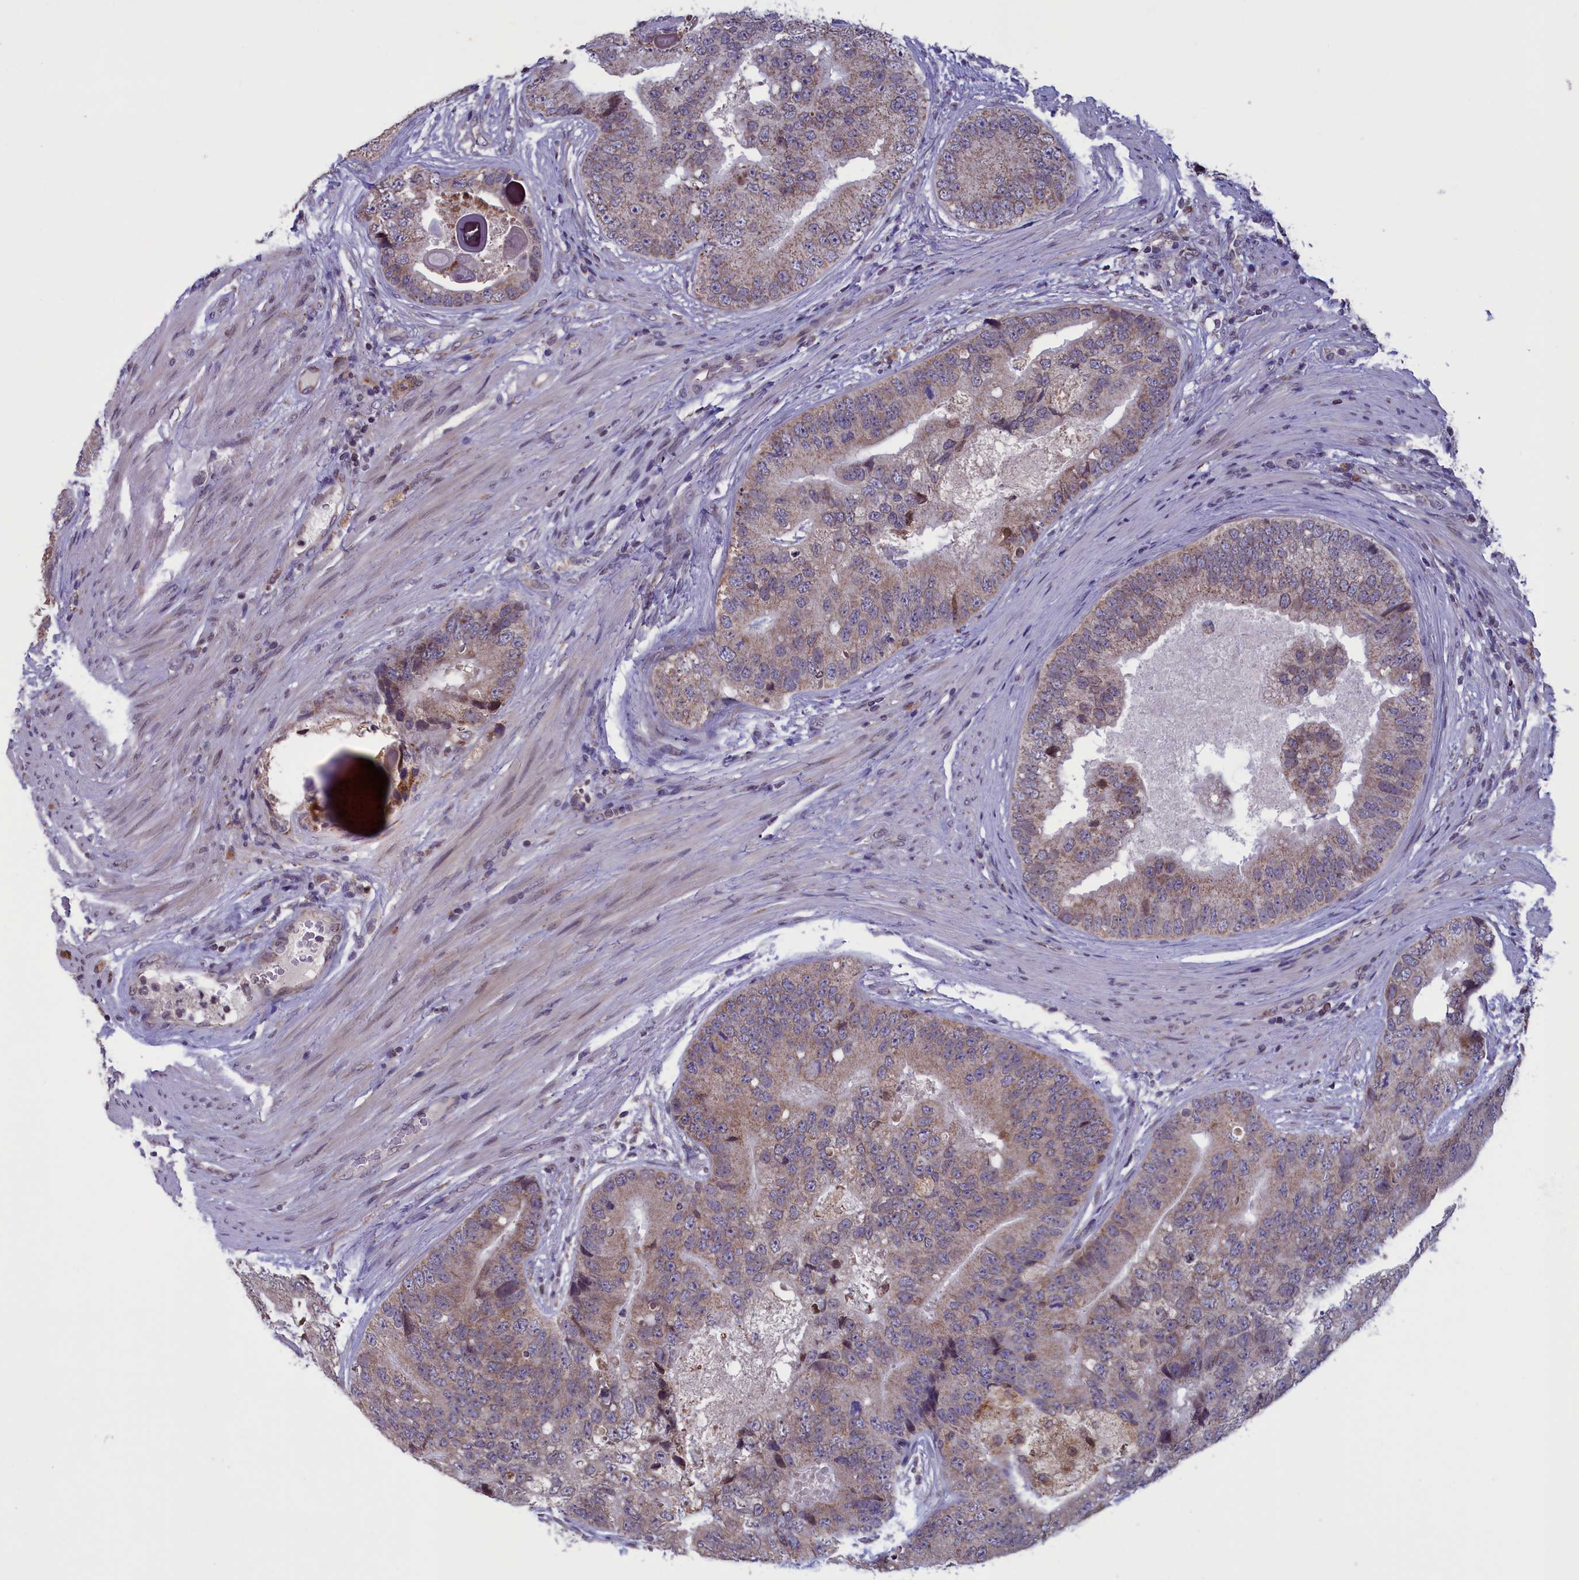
{"staining": {"intensity": "weak", "quantity": ">75%", "location": "cytoplasmic/membranous"}, "tissue": "prostate cancer", "cell_type": "Tumor cells", "image_type": "cancer", "snomed": [{"axis": "morphology", "description": "Adenocarcinoma, High grade"}, {"axis": "topography", "description": "Prostate"}], "caption": "Prostate adenocarcinoma (high-grade) stained for a protein exhibits weak cytoplasmic/membranous positivity in tumor cells.", "gene": "PARS2", "patient": {"sex": "male", "age": 70}}